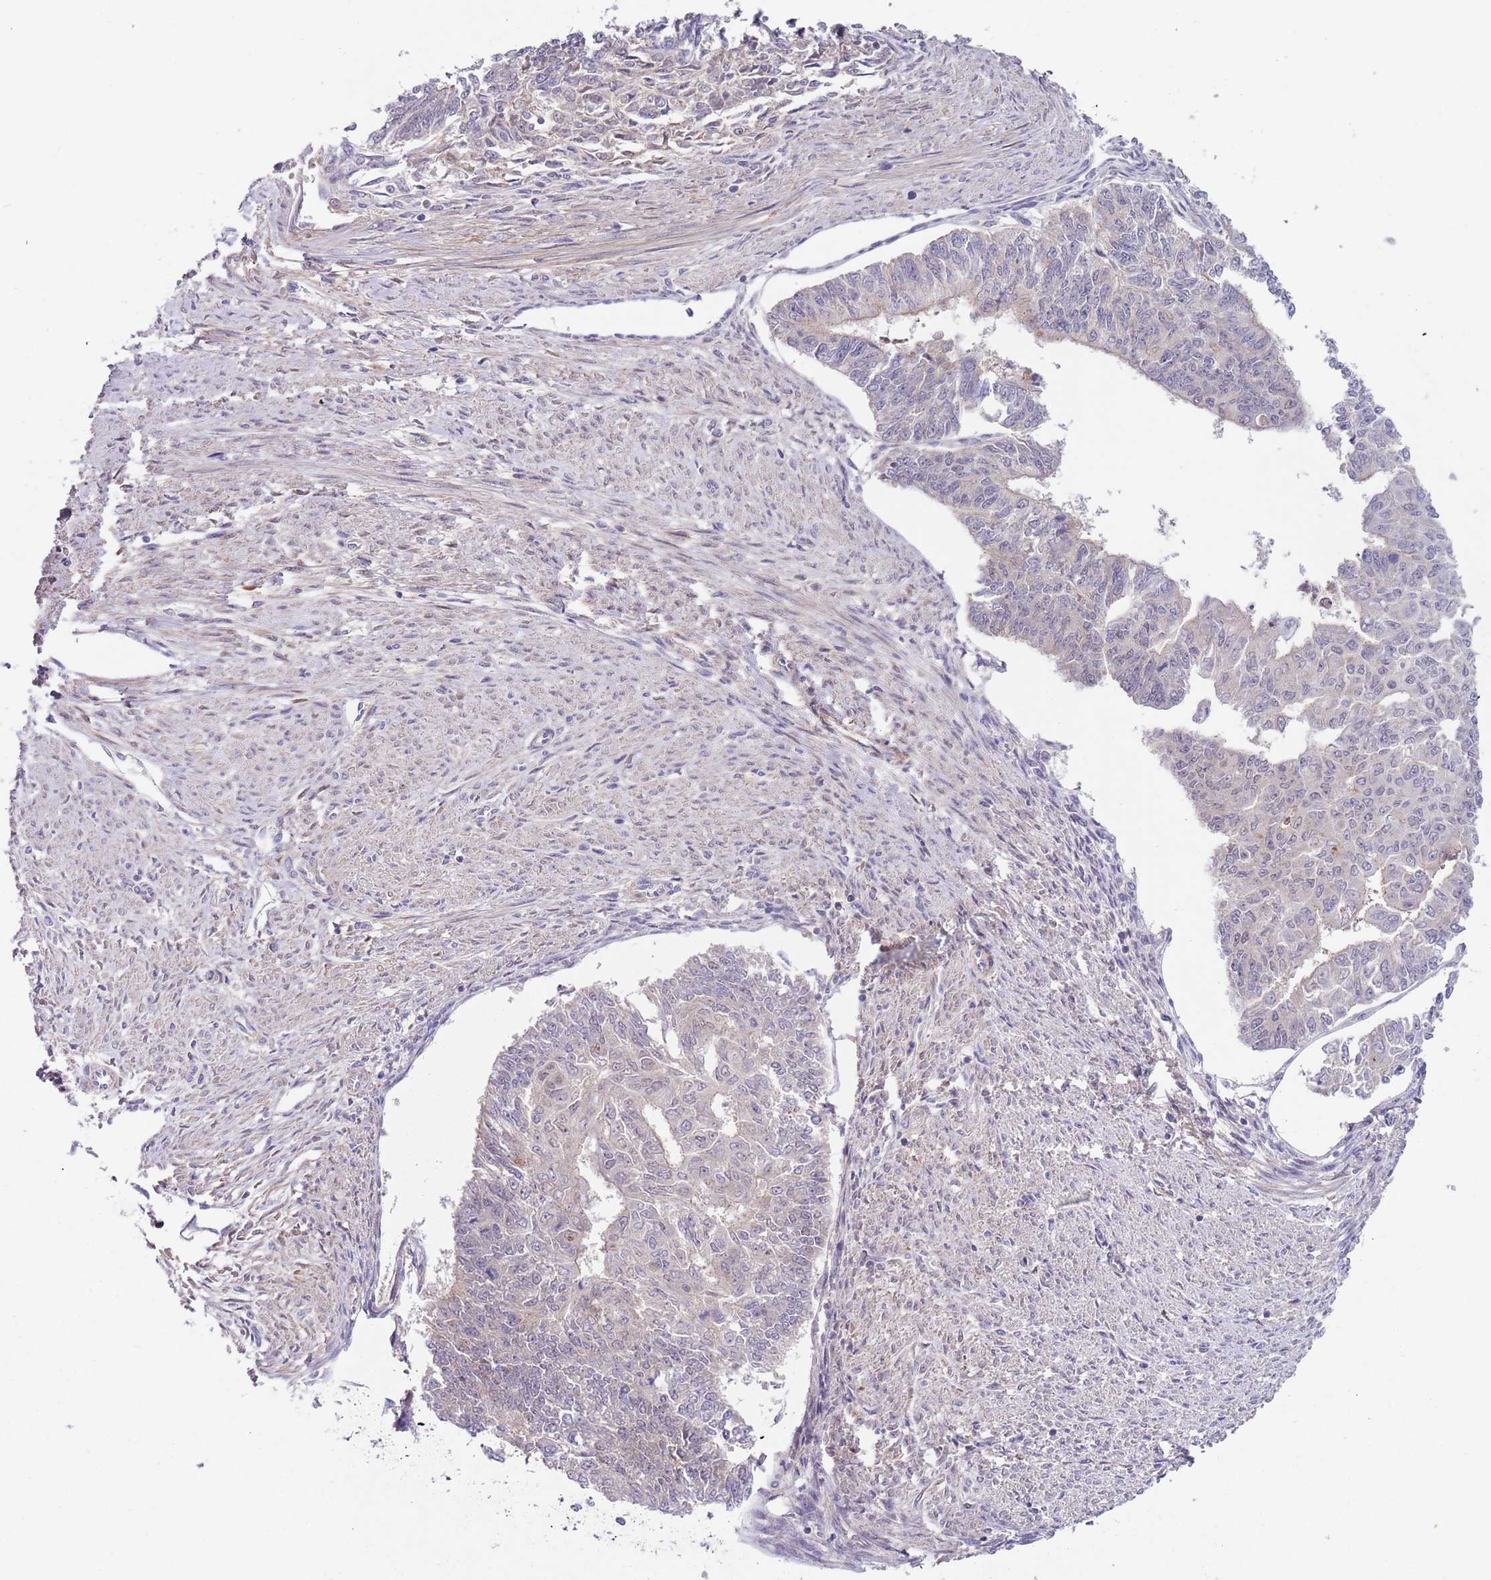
{"staining": {"intensity": "negative", "quantity": "none", "location": "none"}, "tissue": "endometrial cancer", "cell_type": "Tumor cells", "image_type": "cancer", "snomed": [{"axis": "morphology", "description": "Adenocarcinoma, NOS"}, {"axis": "topography", "description": "Endometrium"}], "caption": "Tumor cells are negative for protein expression in human endometrial cancer (adenocarcinoma). (Stains: DAB (3,3'-diaminobenzidine) IHC with hematoxylin counter stain, Microscopy: brightfield microscopy at high magnification).", "gene": "RMND5B", "patient": {"sex": "female", "age": 32}}